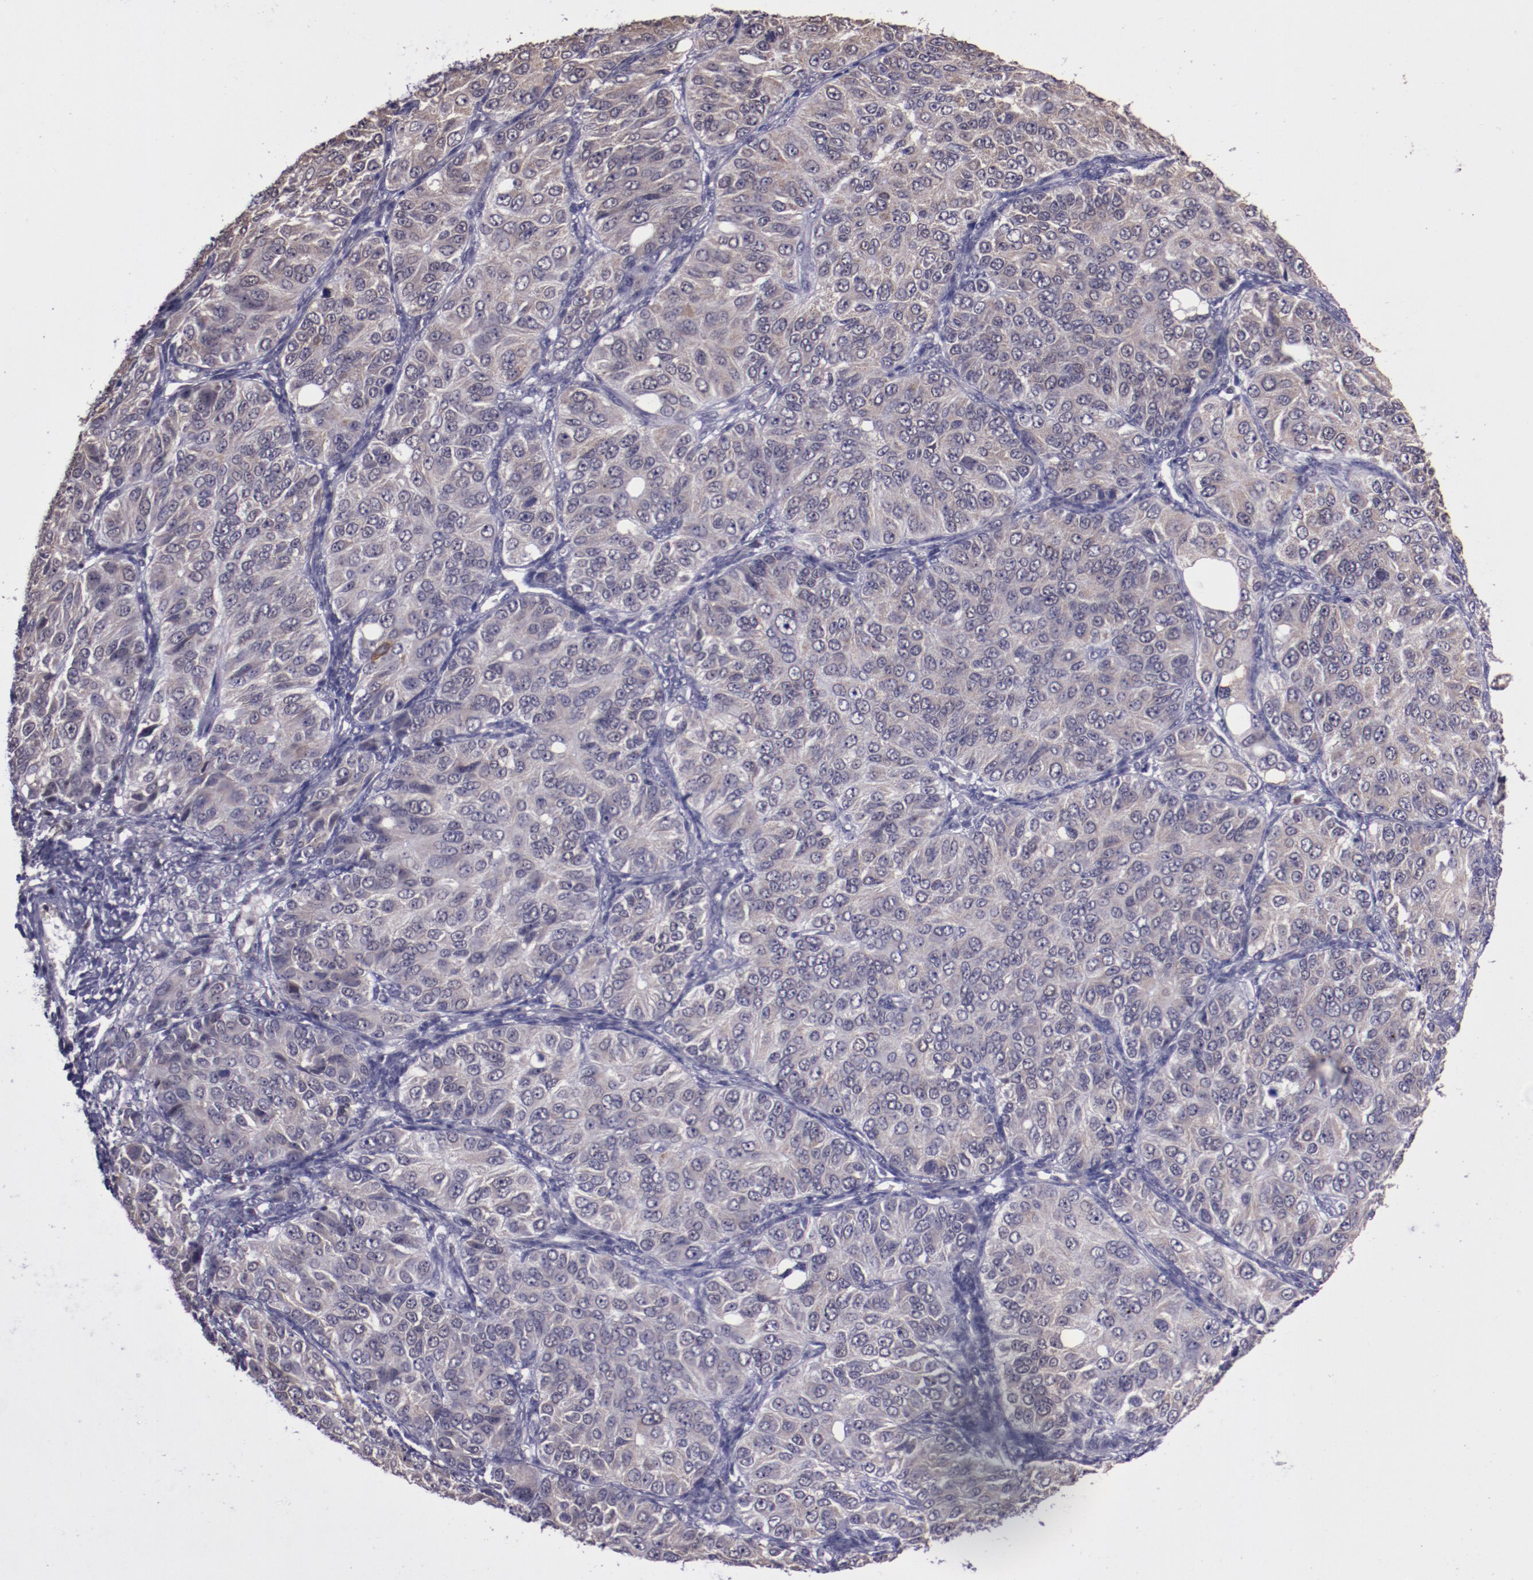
{"staining": {"intensity": "weak", "quantity": ">75%", "location": "cytoplasmic/membranous"}, "tissue": "ovarian cancer", "cell_type": "Tumor cells", "image_type": "cancer", "snomed": [{"axis": "morphology", "description": "Carcinoma, endometroid"}, {"axis": "topography", "description": "Ovary"}], "caption": "There is low levels of weak cytoplasmic/membranous staining in tumor cells of ovarian endometroid carcinoma, as demonstrated by immunohistochemical staining (brown color).", "gene": "ELF1", "patient": {"sex": "female", "age": 51}}